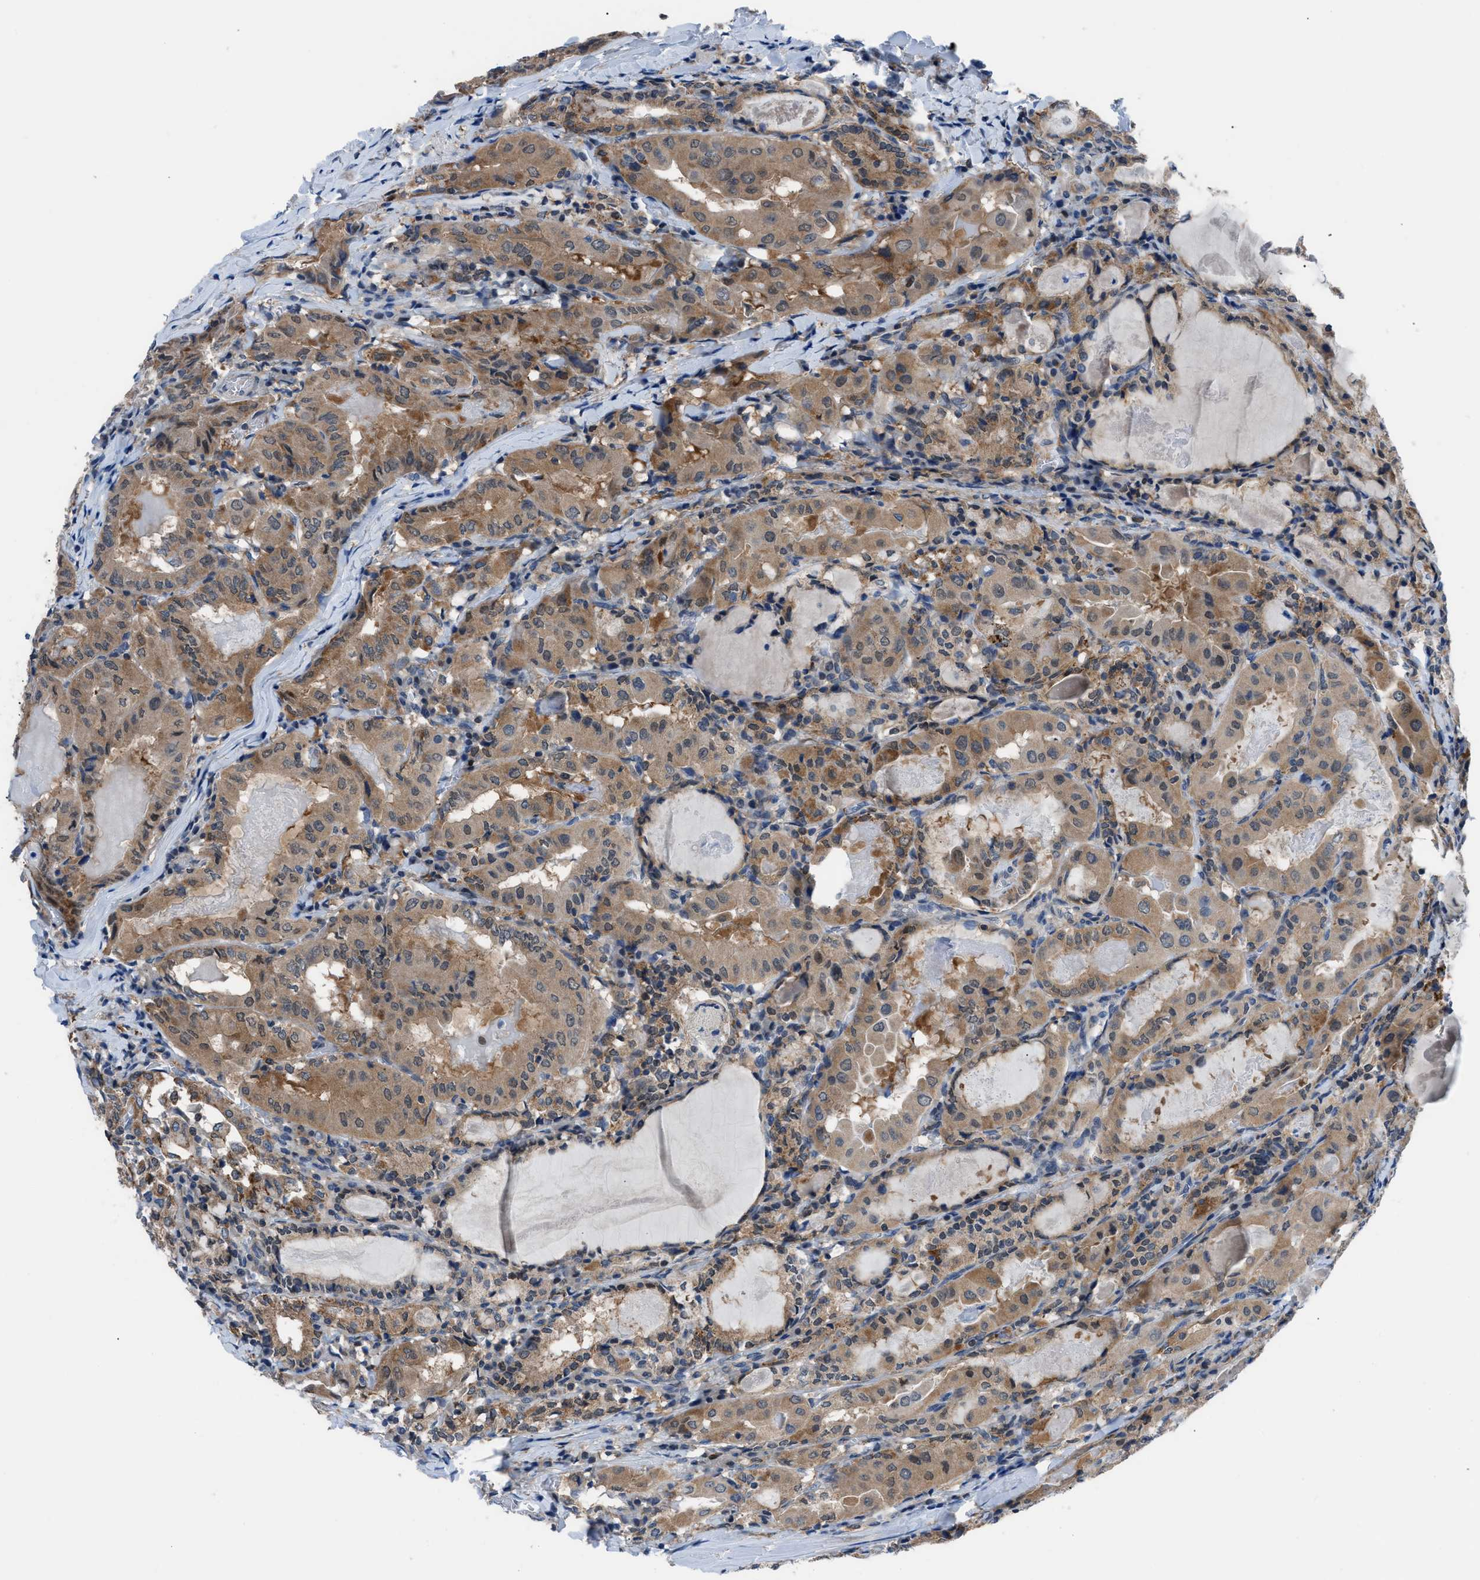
{"staining": {"intensity": "moderate", "quantity": ">75%", "location": "cytoplasmic/membranous,nuclear"}, "tissue": "thyroid cancer", "cell_type": "Tumor cells", "image_type": "cancer", "snomed": [{"axis": "morphology", "description": "Papillary adenocarcinoma, NOS"}, {"axis": "topography", "description": "Thyroid gland"}], "caption": "A brown stain labels moderate cytoplasmic/membranous and nuclear staining of a protein in human papillary adenocarcinoma (thyroid) tumor cells. (IHC, brightfield microscopy, high magnification).", "gene": "TMEM45B", "patient": {"sex": "female", "age": 42}}